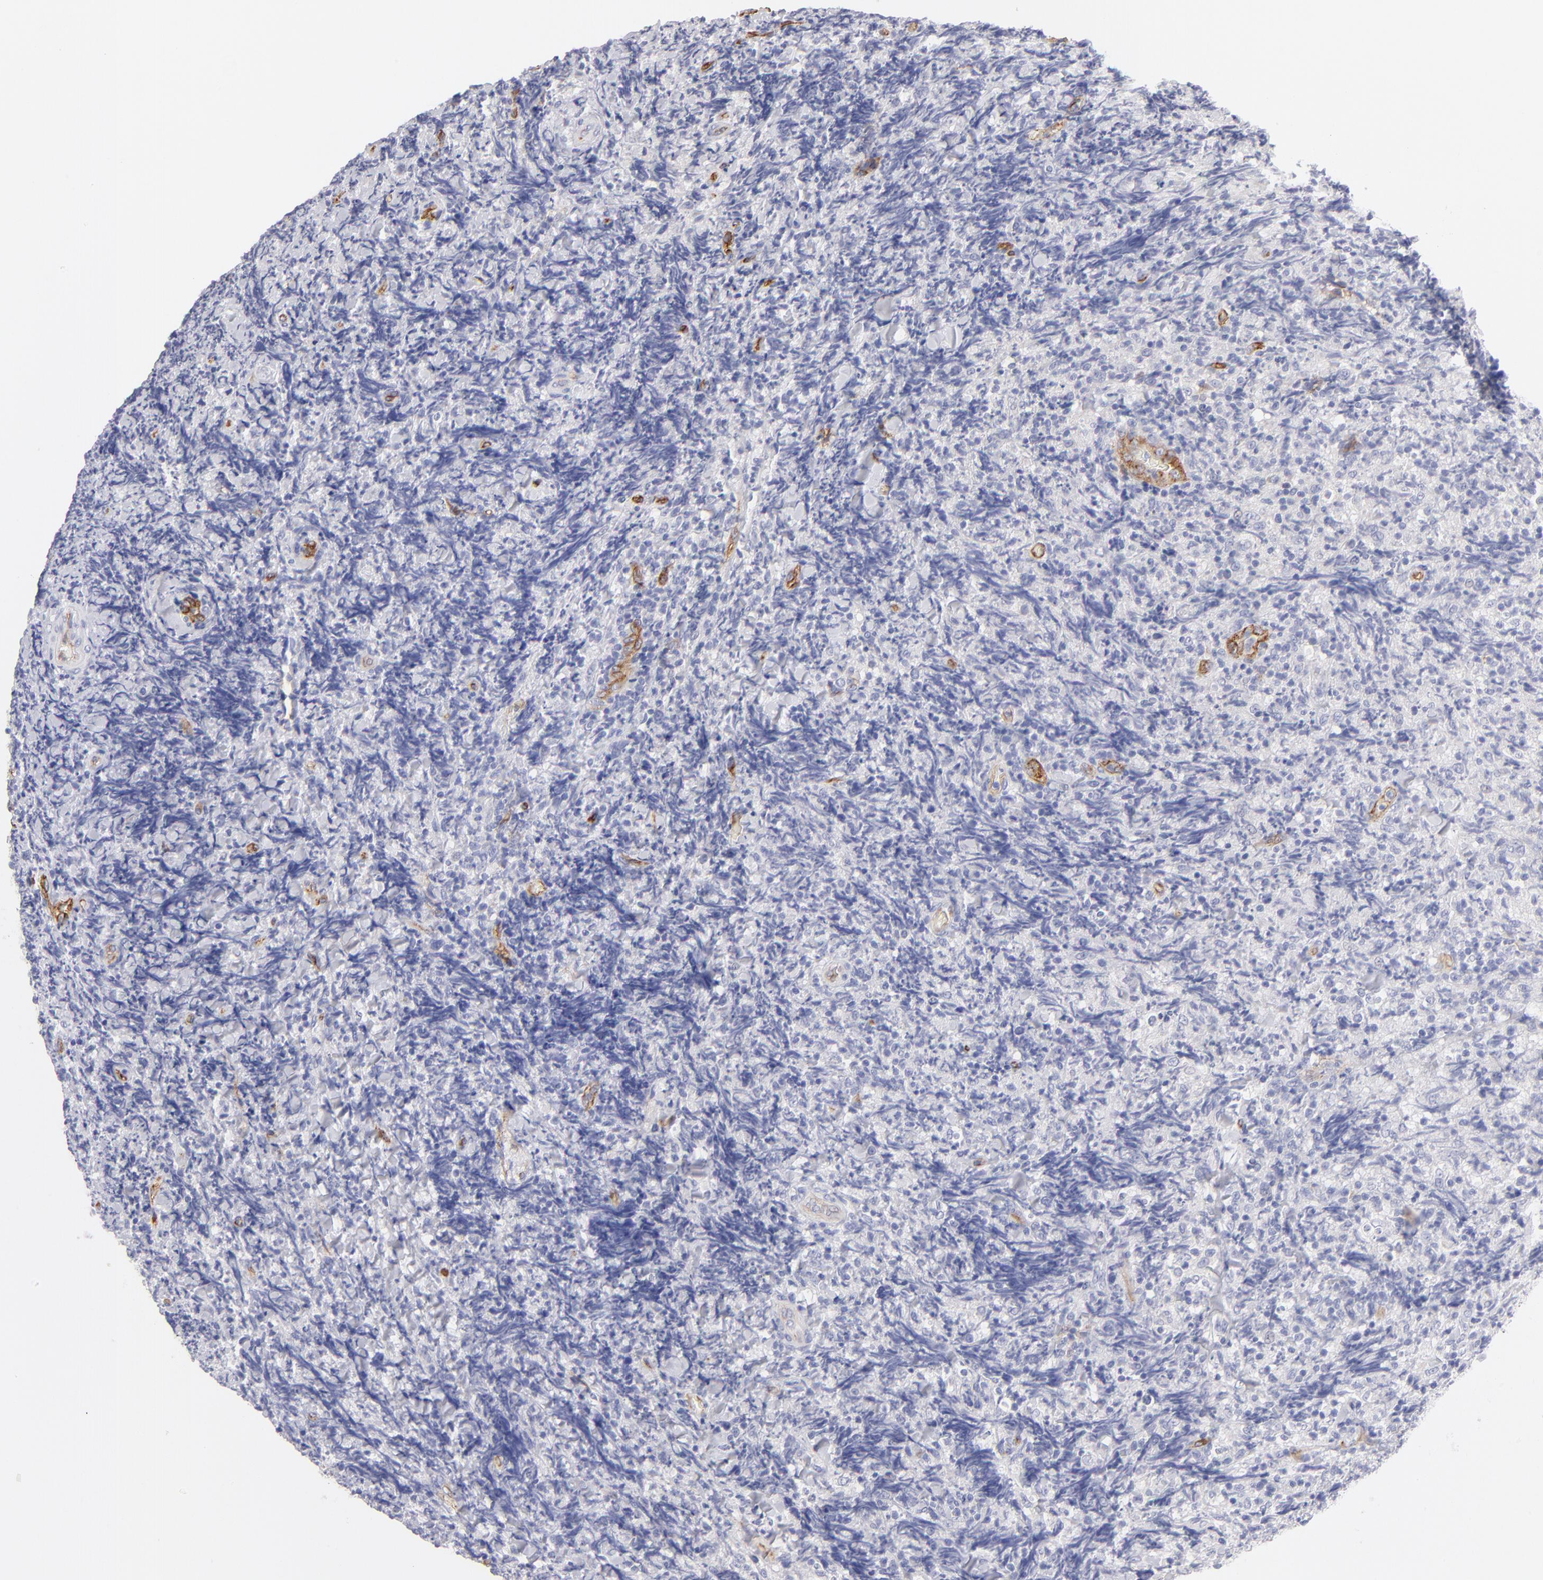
{"staining": {"intensity": "negative", "quantity": "none", "location": "none"}, "tissue": "lymphoma", "cell_type": "Tumor cells", "image_type": "cancer", "snomed": [{"axis": "morphology", "description": "Malignant lymphoma, non-Hodgkin's type, High grade"}, {"axis": "topography", "description": "Tonsil"}], "caption": "Human lymphoma stained for a protein using IHC exhibits no staining in tumor cells.", "gene": "PLVAP", "patient": {"sex": "female", "age": 36}}